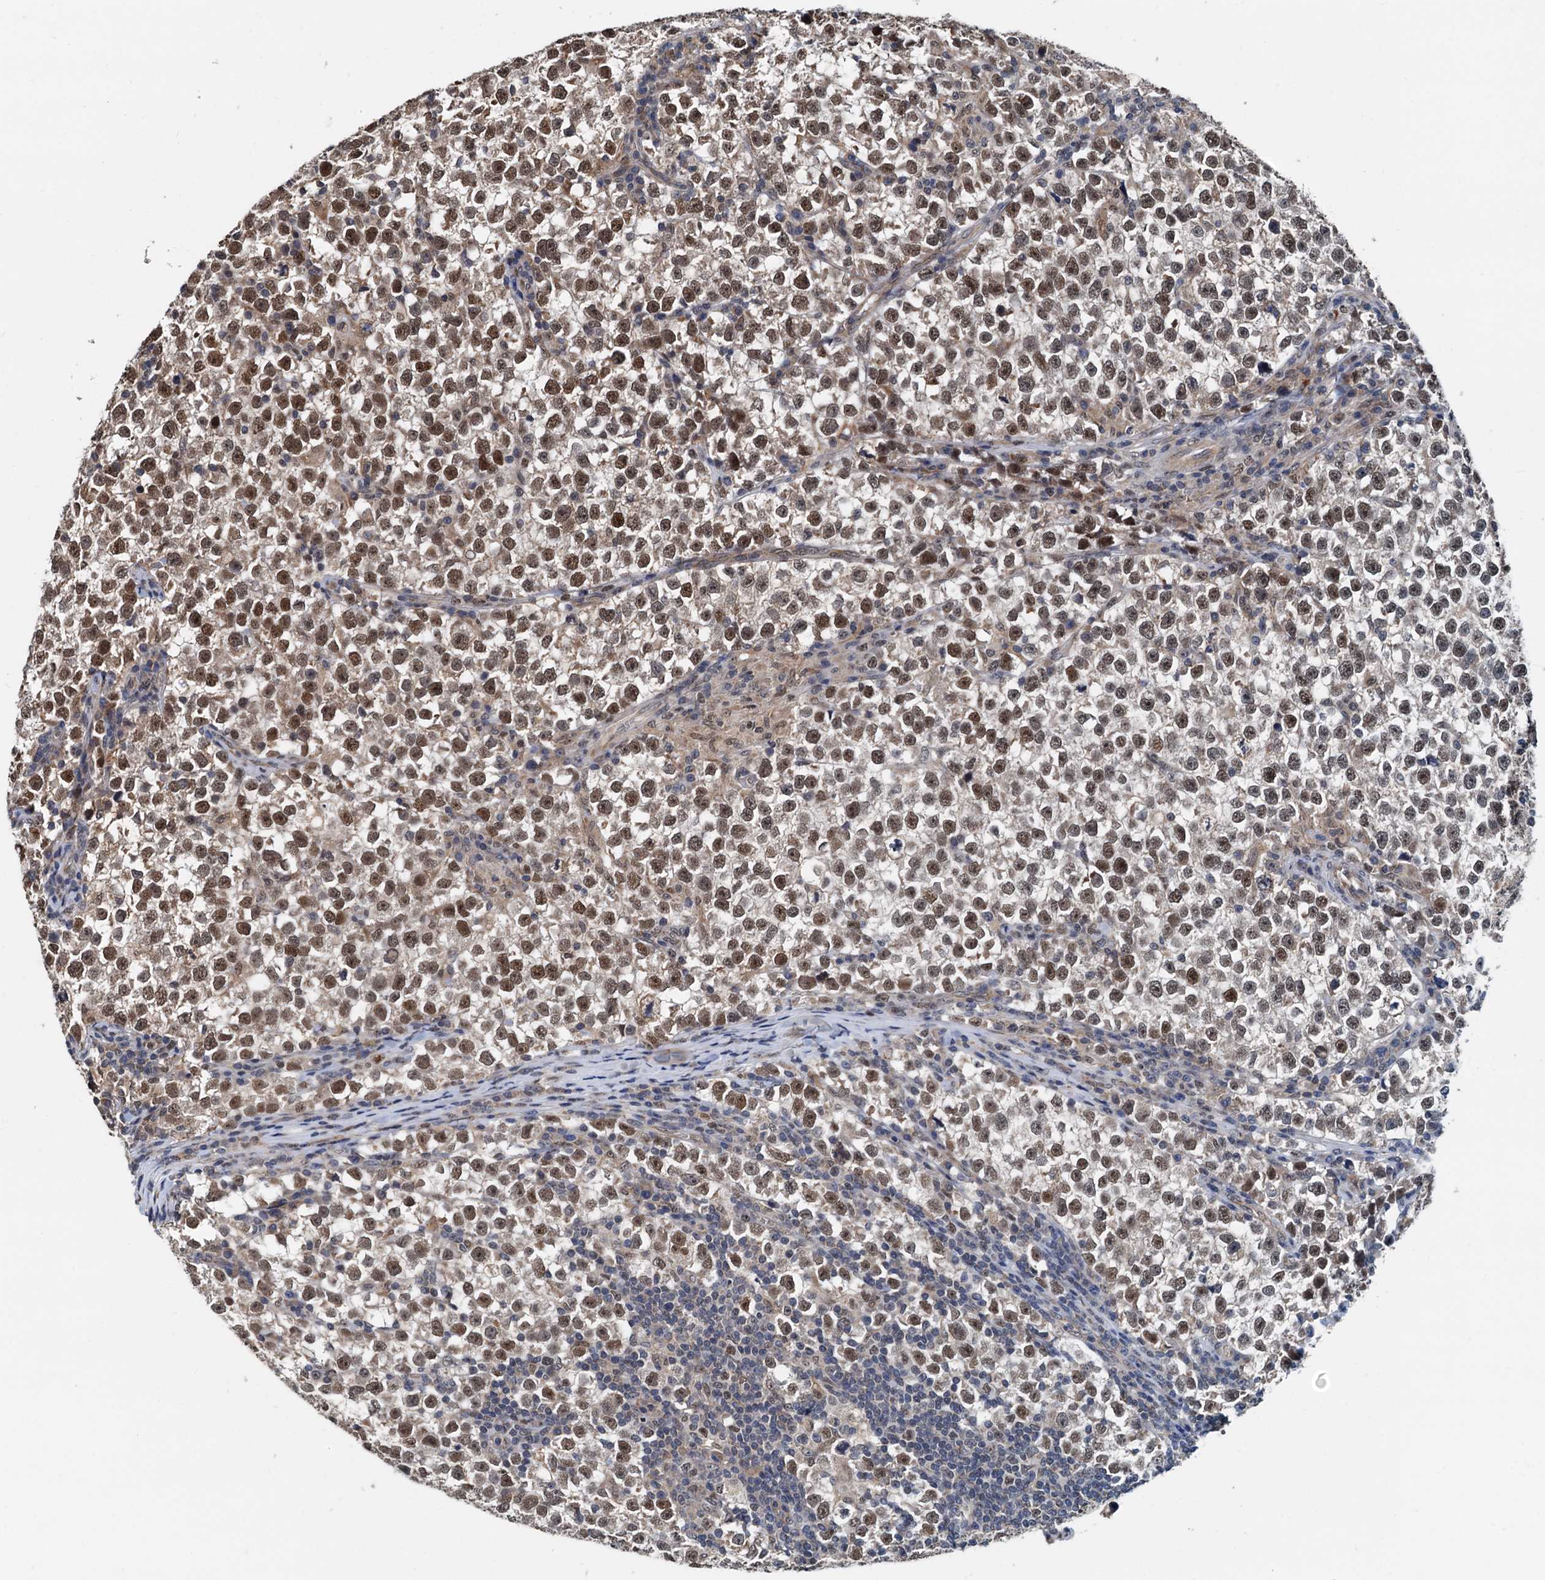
{"staining": {"intensity": "moderate", "quantity": ">75%", "location": "nuclear"}, "tissue": "testis cancer", "cell_type": "Tumor cells", "image_type": "cancer", "snomed": [{"axis": "morphology", "description": "Normal tissue, NOS"}, {"axis": "morphology", "description": "Seminoma, NOS"}, {"axis": "topography", "description": "Testis"}], "caption": "About >75% of tumor cells in human testis seminoma exhibit moderate nuclear protein staining as visualized by brown immunohistochemical staining.", "gene": "MCMBP", "patient": {"sex": "male", "age": 43}}